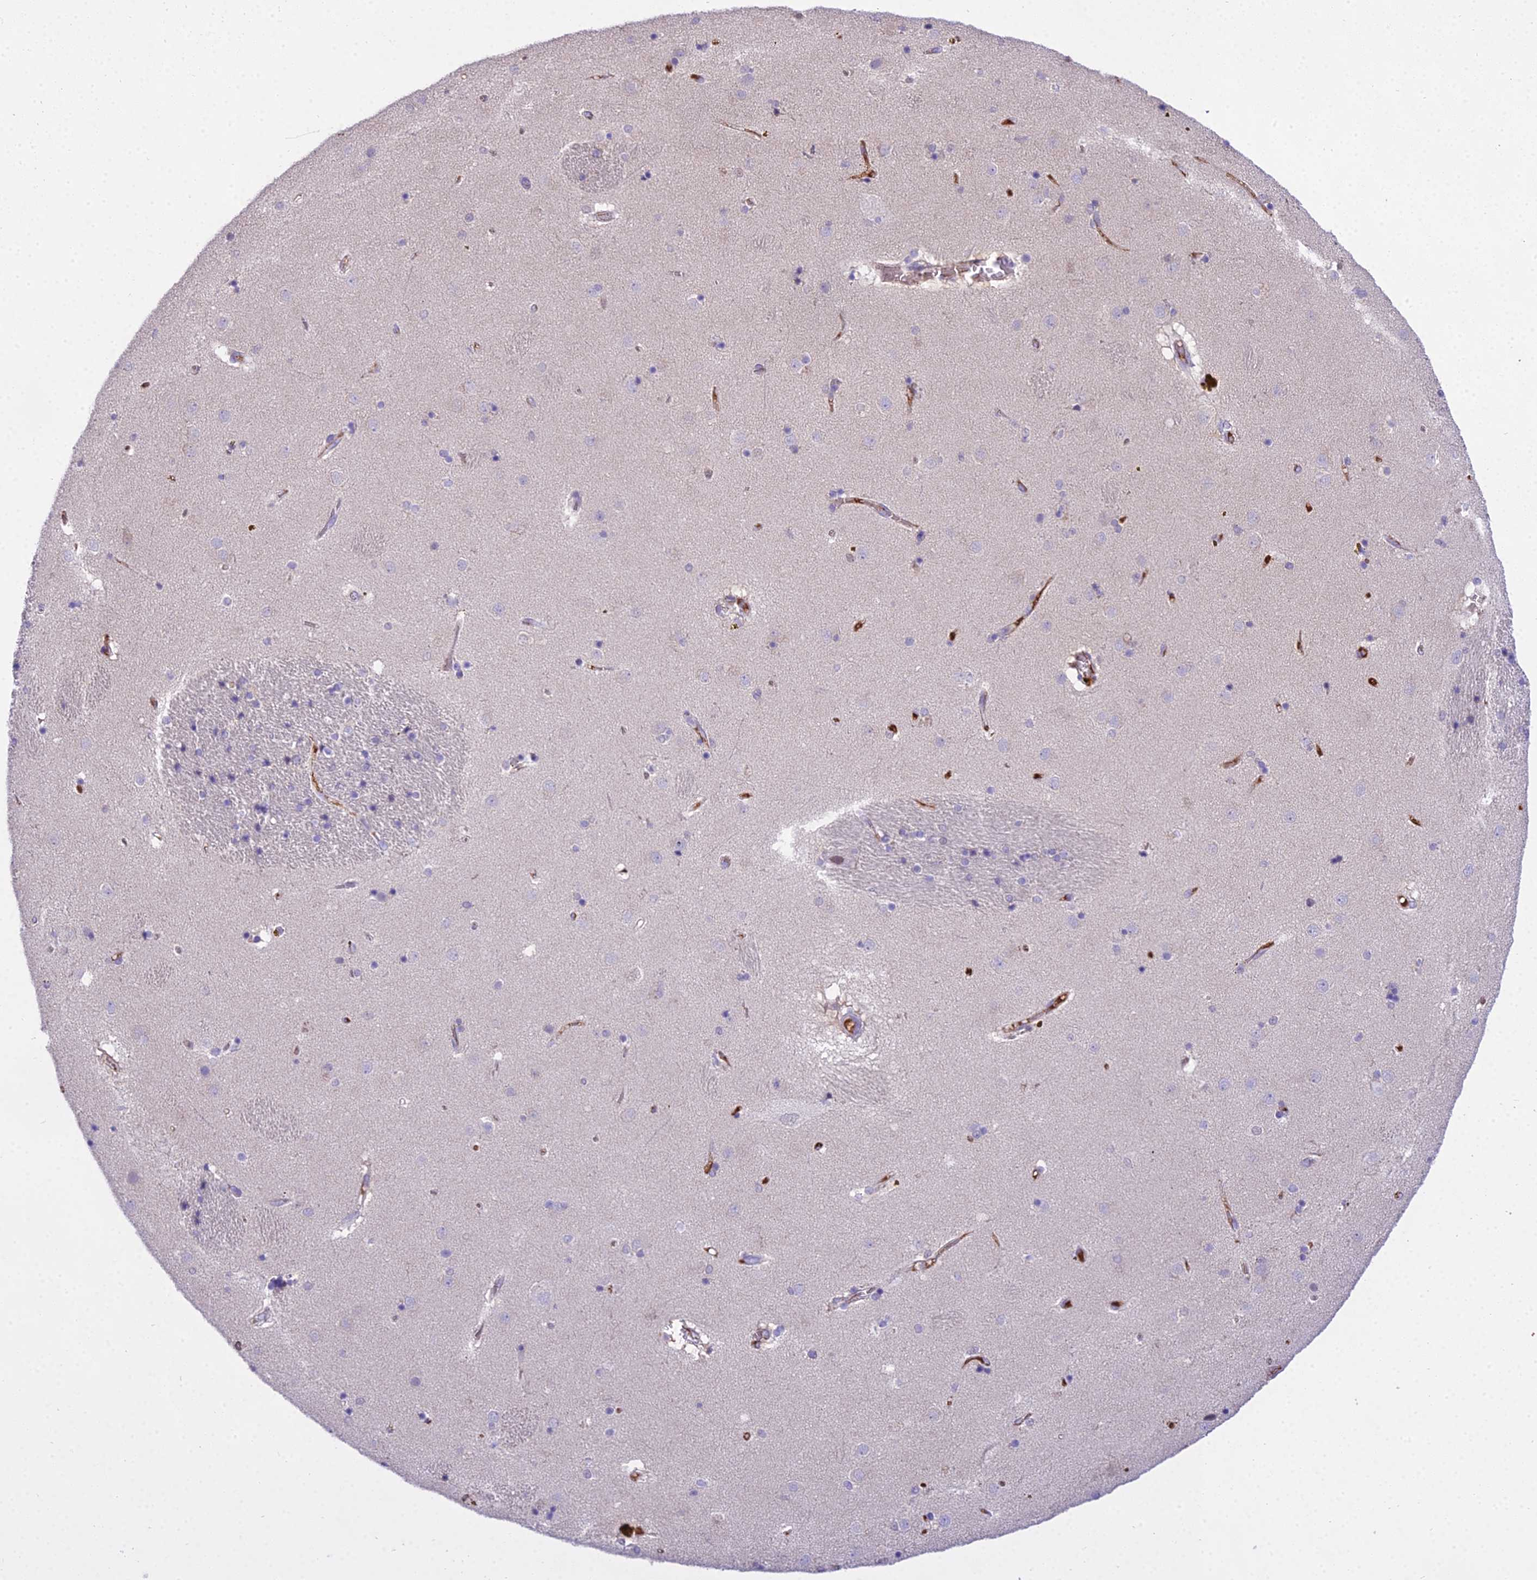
{"staining": {"intensity": "negative", "quantity": "none", "location": "none"}, "tissue": "caudate", "cell_type": "Glial cells", "image_type": "normal", "snomed": [{"axis": "morphology", "description": "Normal tissue, NOS"}, {"axis": "topography", "description": "Lateral ventricle wall"}], "caption": "Unremarkable caudate was stained to show a protein in brown. There is no significant expression in glial cells. (Brightfield microscopy of DAB immunohistochemistry (IHC) at high magnification).", "gene": "MAT2A", "patient": {"sex": "male", "age": 70}}